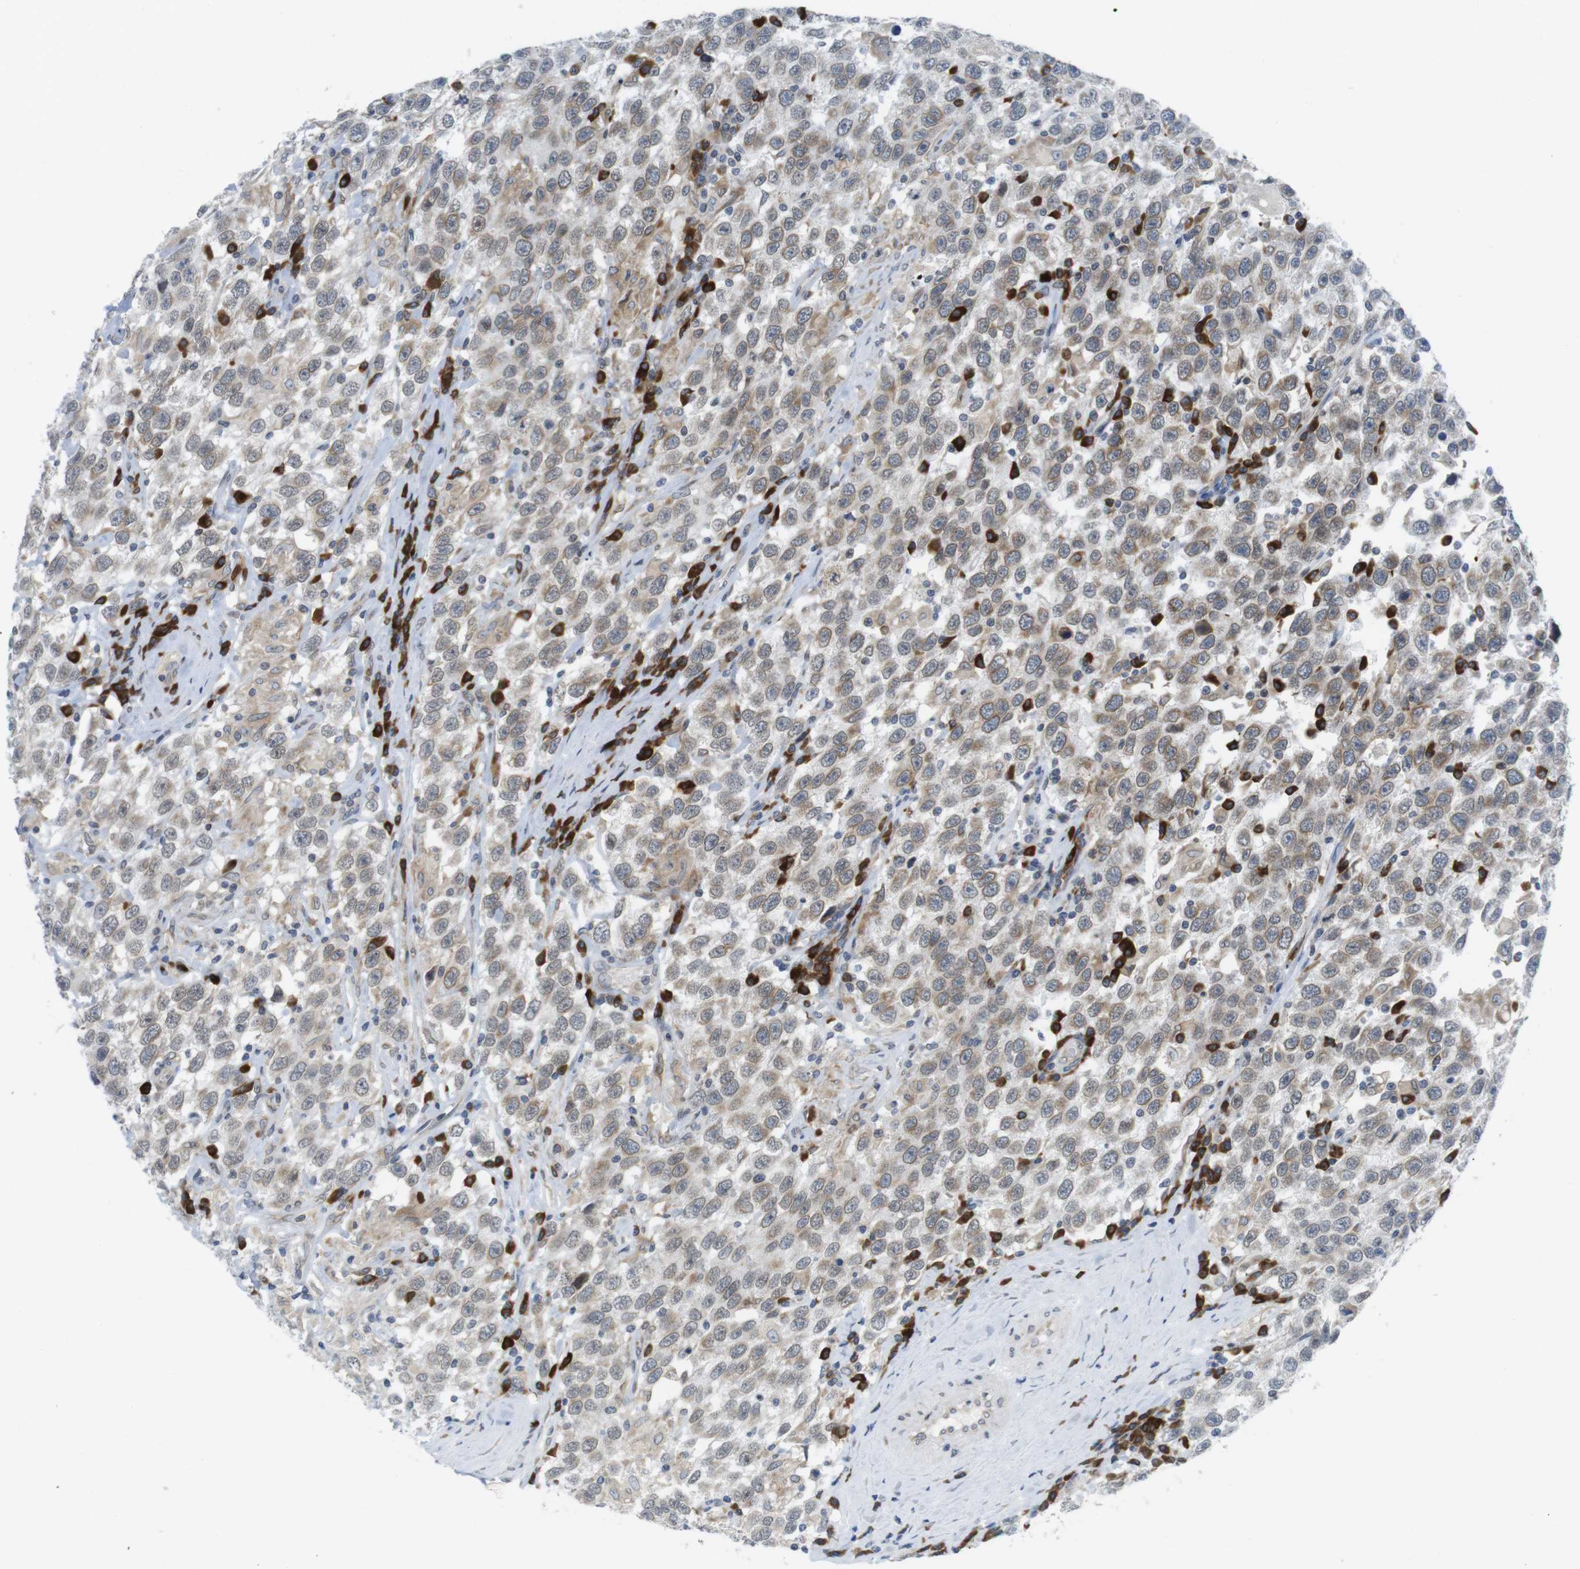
{"staining": {"intensity": "weak", "quantity": "25%-75%", "location": "cytoplasmic/membranous"}, "tissue": "testis cancer", "cell_type": "Tumor cells", "image_type": "cancer", "snomed": [{"axis": "morphology", "description": "Seminoma, NOS"}, {"axis": "topography", "description": "Testis"}], "caption": "Brown immunohistochemical staining in testis cancer (seminoma) displays weak cytoplasmic/membranous staining in approximately 25%-75% of tumor cells.", "gene": "ERGIC3", "patient": {"sex": "male", "age": 41}}